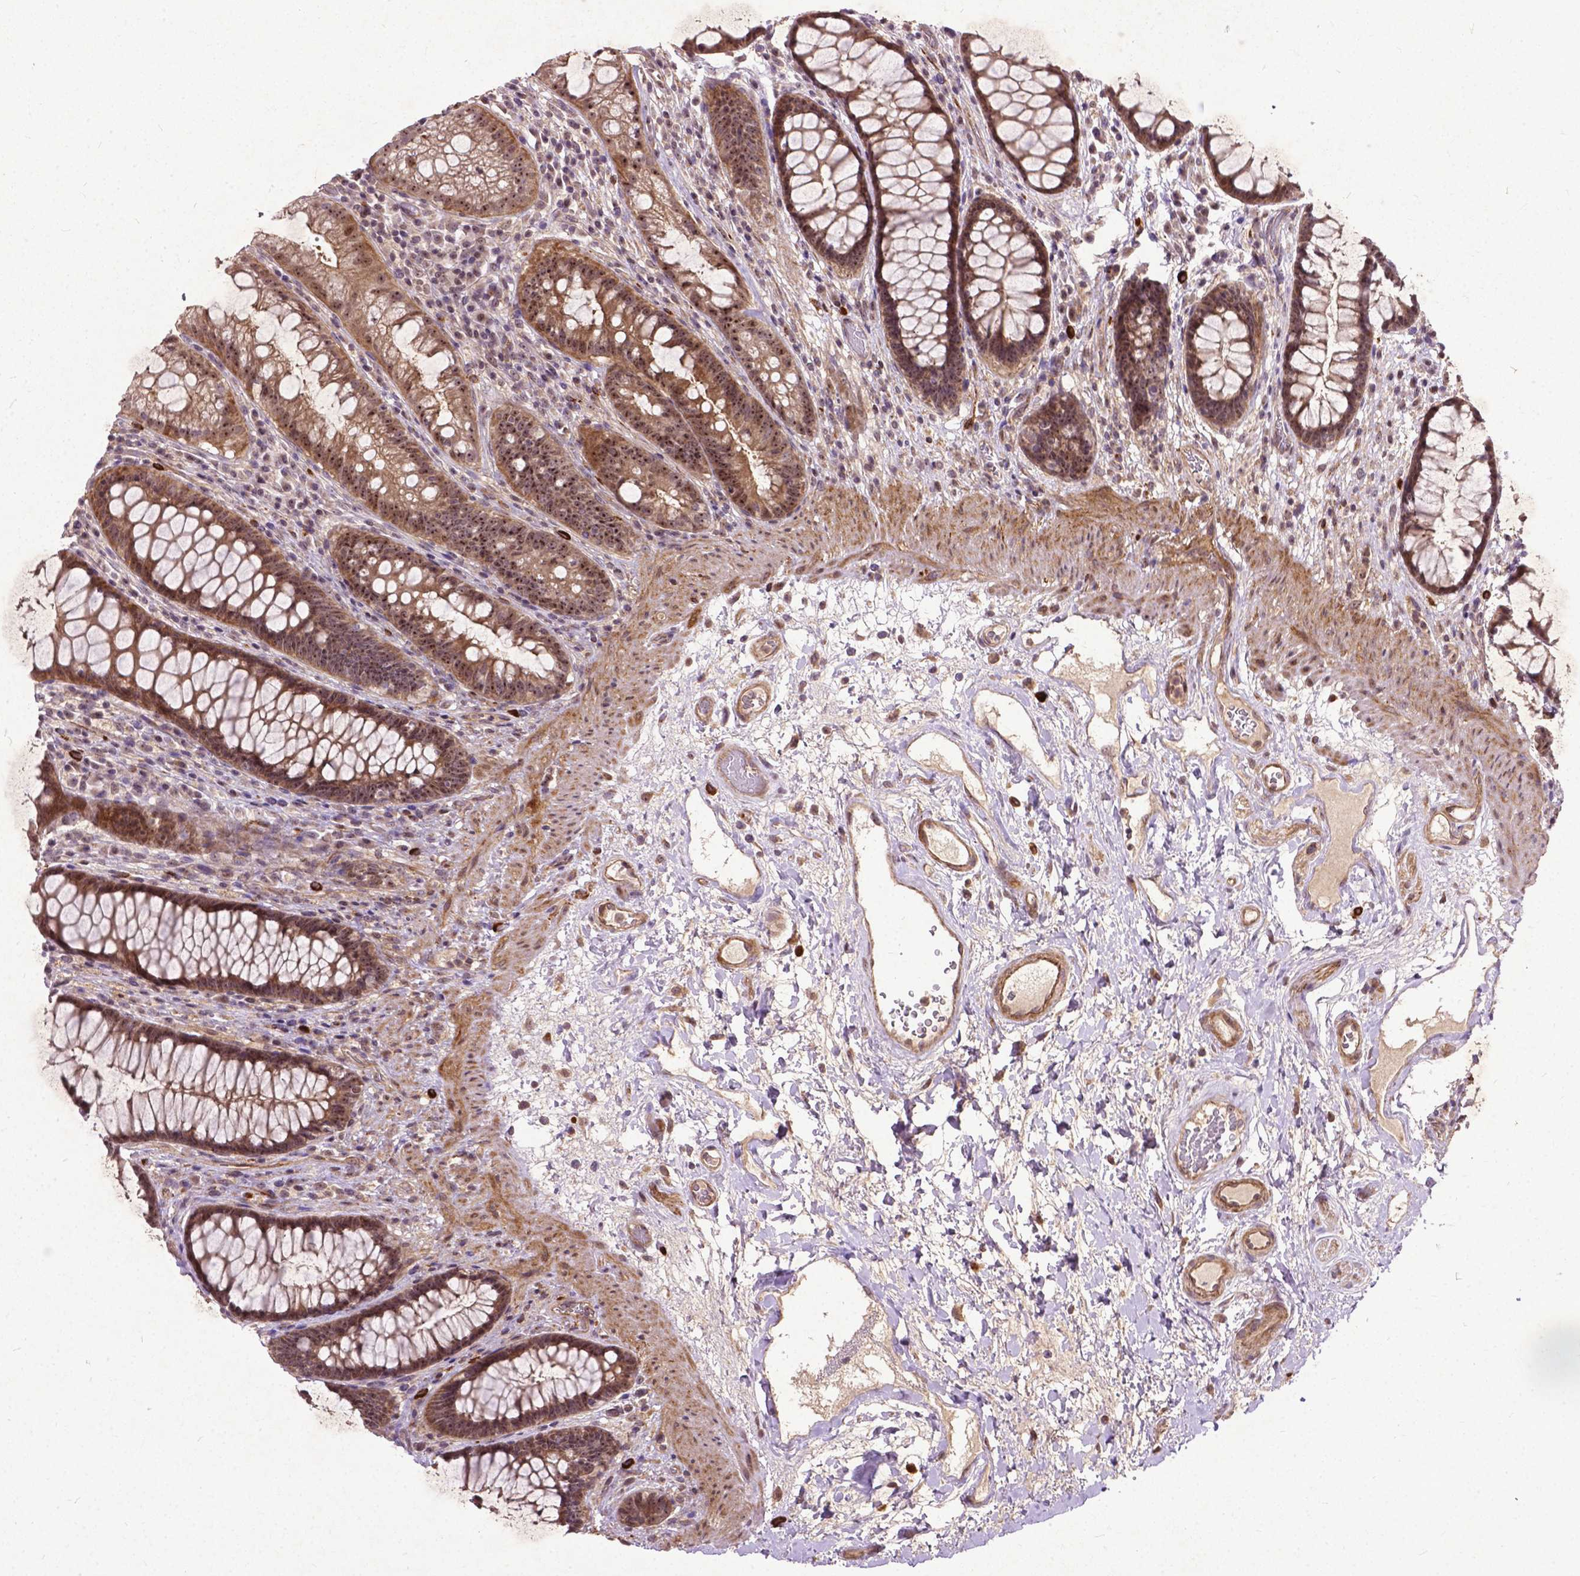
{"staining": {"intensity": "moderate", "quantity": ">75%", "location": "cytoplasmic/membranous,nuclear"}, "tissue": "rectum", "cell_type": "Glandular cells", "image_type": "normal", "snomed": [{"axis": "morphology", "description": "Normal tissue, NOS"}, {"axis": "topography", "description": "Rectum"}], "caption": "Rectum stained with immunohistochemistry demonstrates moderate cytoplasmic/membranous,nuclear positivity in about >75% of glandular cells.", "gene": "PARP3", "patient": {"sex": "male", "age": 72}}